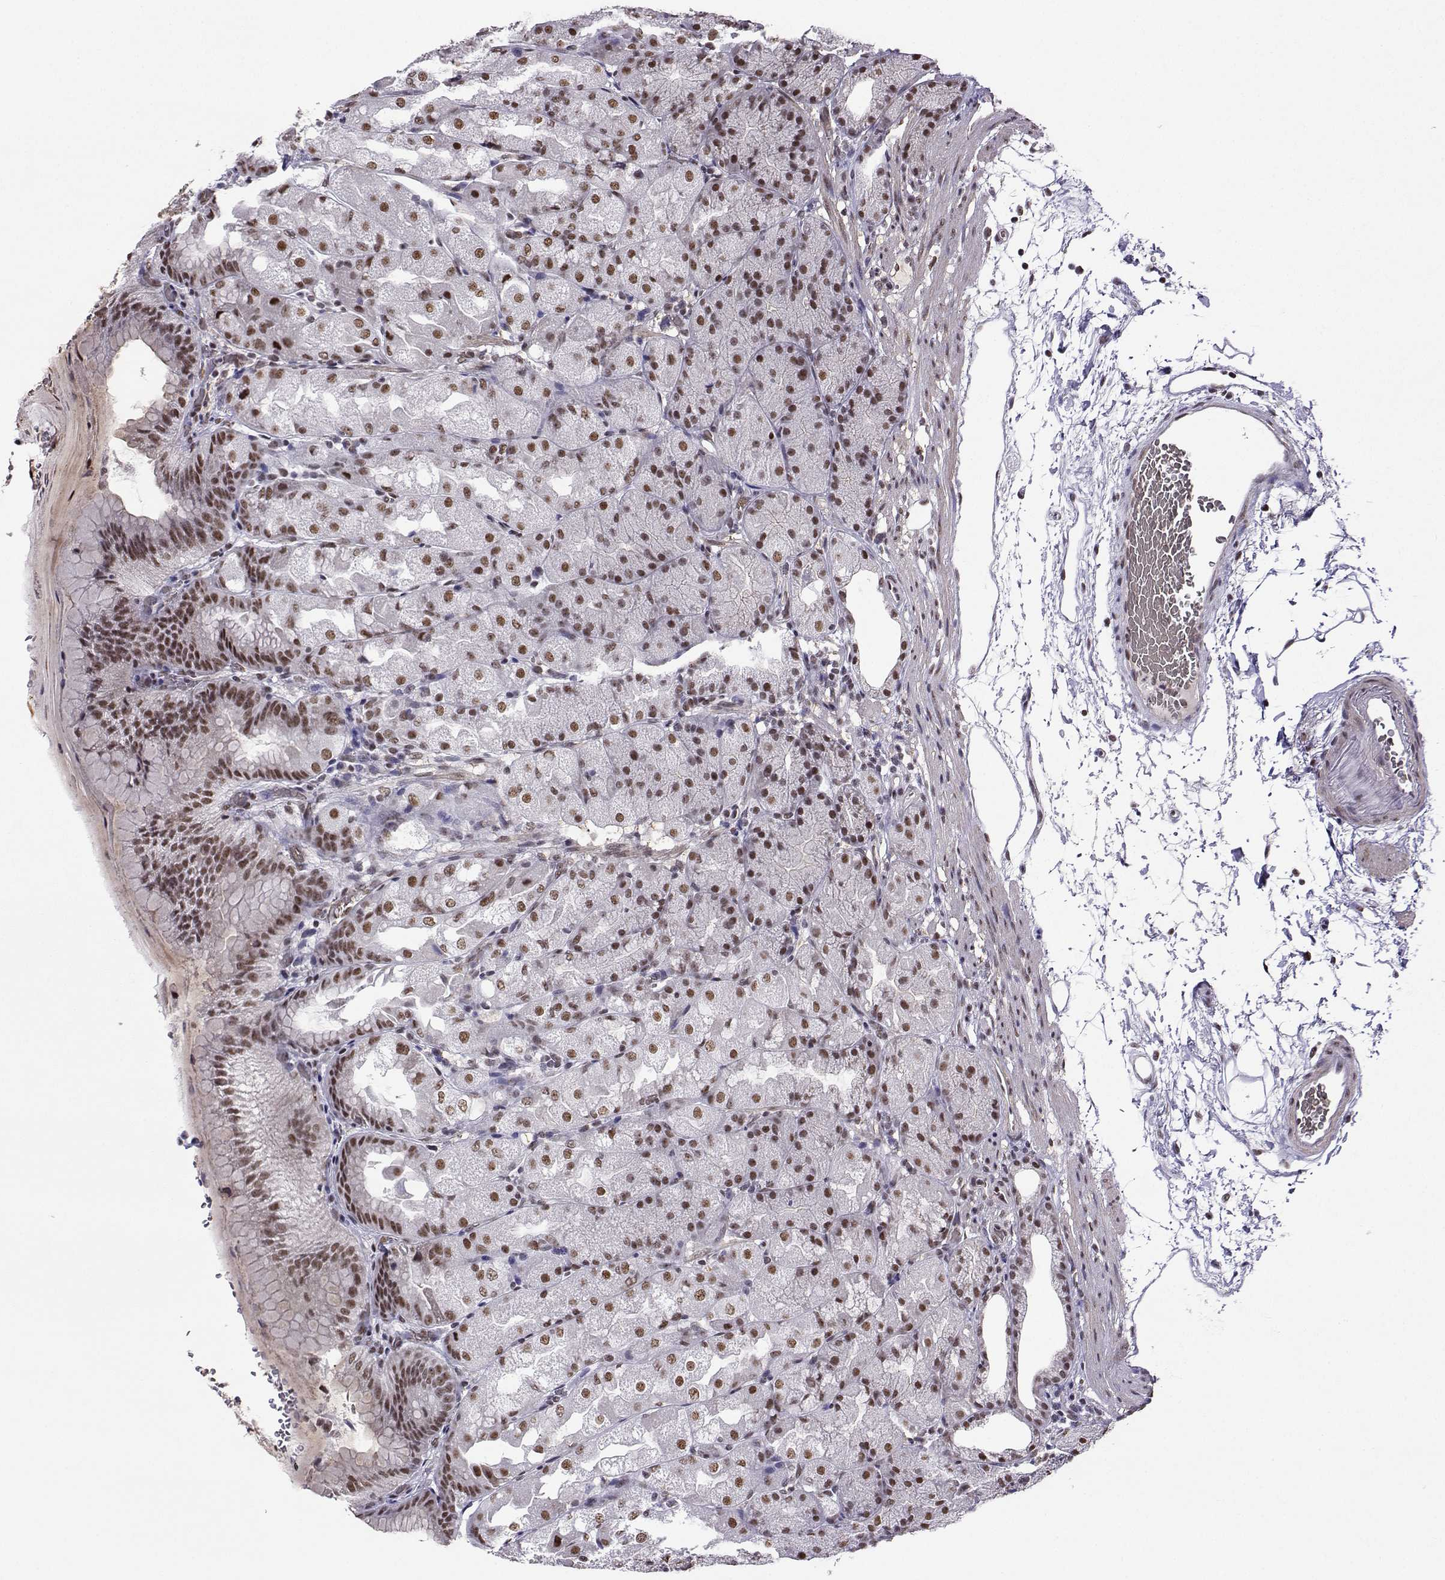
{"staining": {"intensity": "moderate", "quantity": "25%-75%", "location": "nuclear"}, "tissue": "stomach", "cell_type": "Glandular cells", "image_type": "normal", "snomed": [{"axis": "morphology", "description": "Normal tissue, NOS"}, {"axis": "topography", "description": "Stomach, upper"}, {"axis": "topography", "description": "Stomach"}, {"axis": "topography", "description": "Stomach, lower"}], "caption": "The photomicrograph shows staining of normal stomach, revealing moderate nuclear protein staining (brown color) within glandular cells. (Brightfield microscopy of DAB IHC at high magnification).", "gene": "CCNK", "patient": {"sex": "male", "age": 62}}